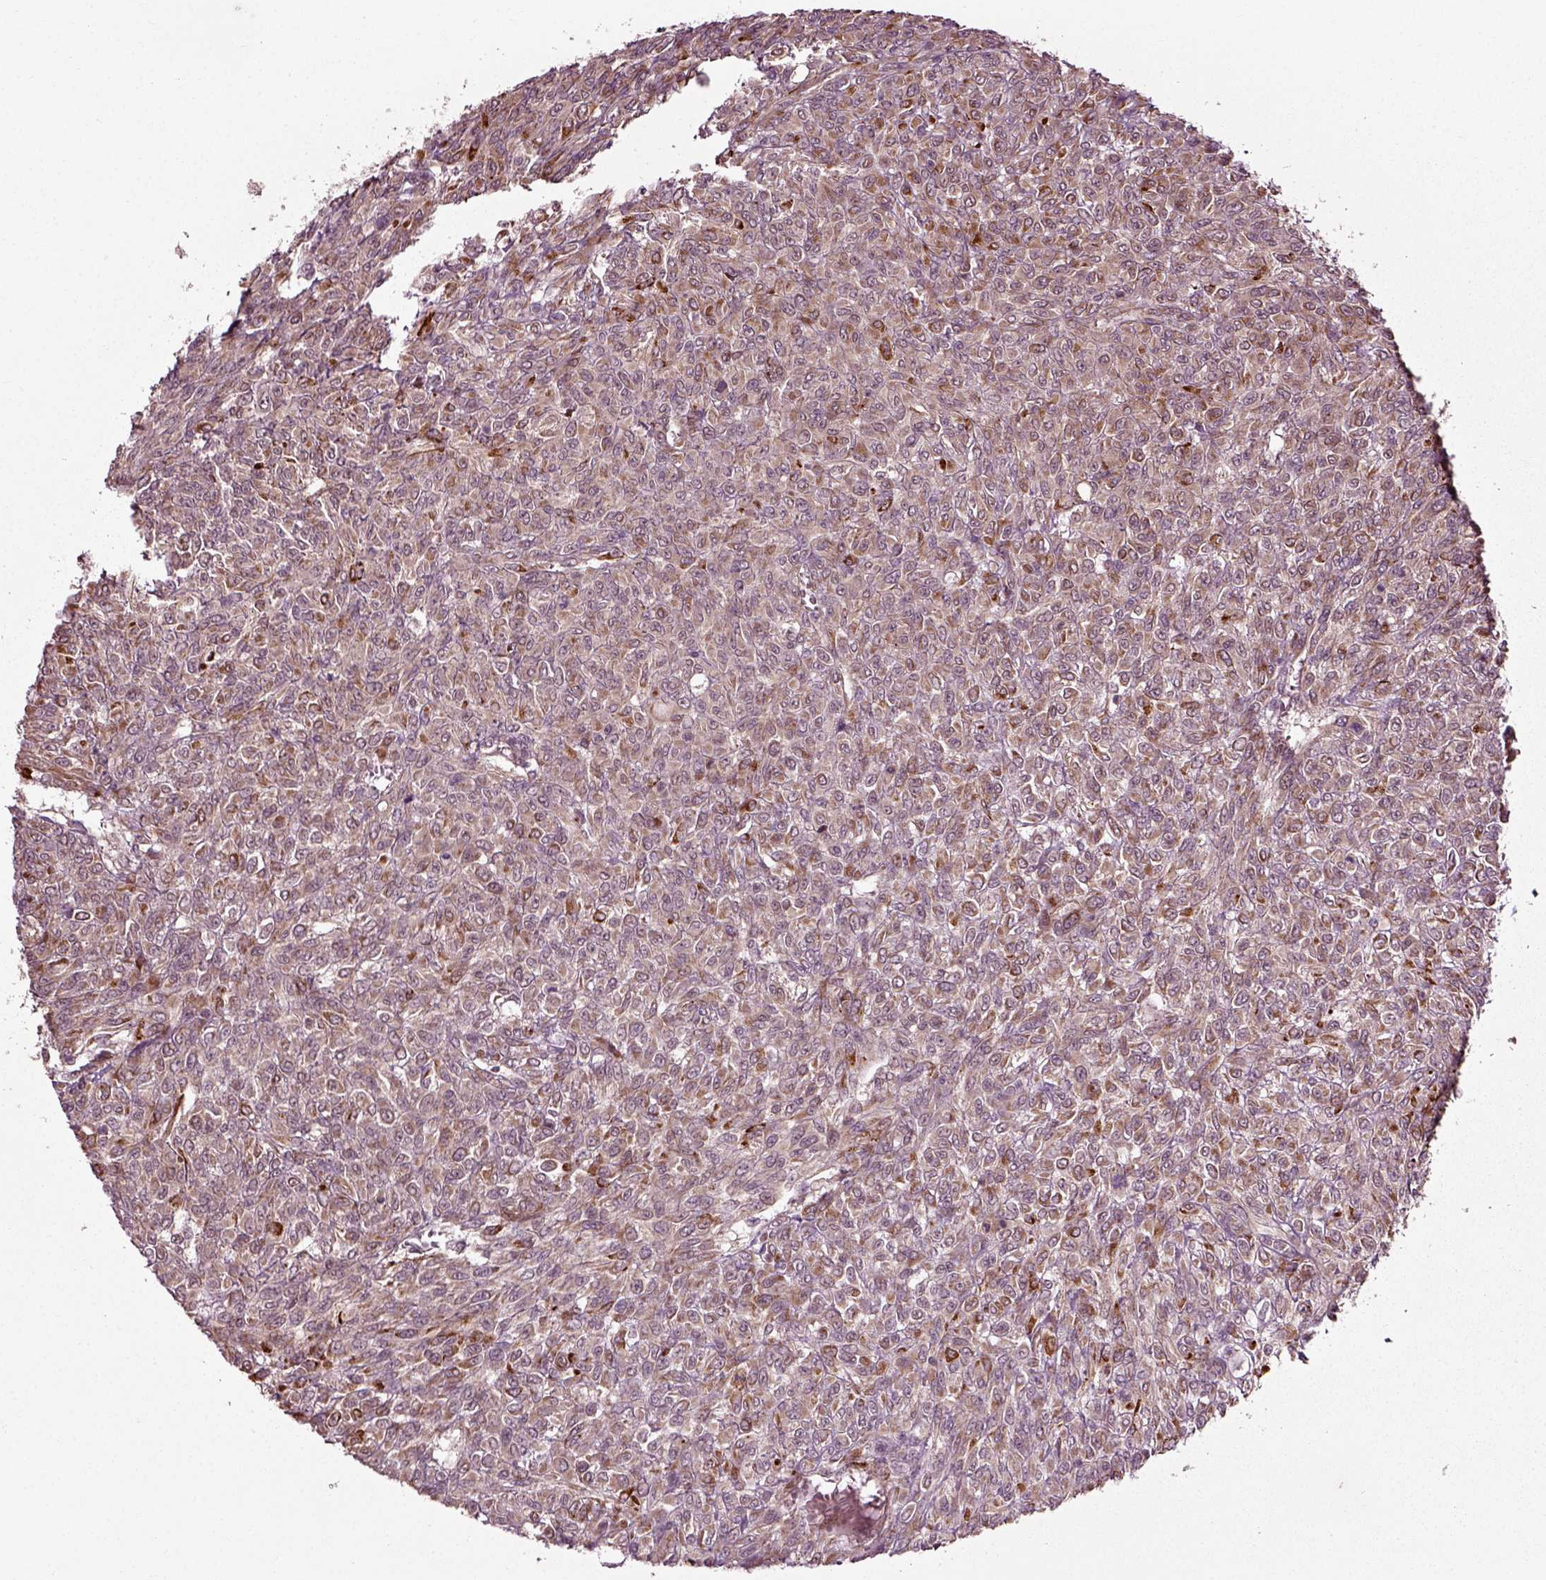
{"staining": {"intensity": "strong", "quantity": "<25%", "location": "cytoplasmic/membranous"}, "tissue": "renal cancer", "cell_type": "Tumor cells", "image_type": "cancer", "snomed": [{"axis": "morphology", "description": "Adenocarcinoma, NOS"}, {"axis": "topography", "description": "Kidney"}], "caption": "IHC staining of adenocarcinoma (renal), which displays medium levels of strong cytoplasmic/membranous staining in about <25% of tumor cells indicating strong cytoplasmic/membranous protein expression. The staining was performed using DAB (3,3'-diaminobenzidine) (brown) for protein detection and nuclei were counterstained in hematoxylin (blue).", "gene": "PLCD3", "patient": {"sex": "male", "age": 58}}